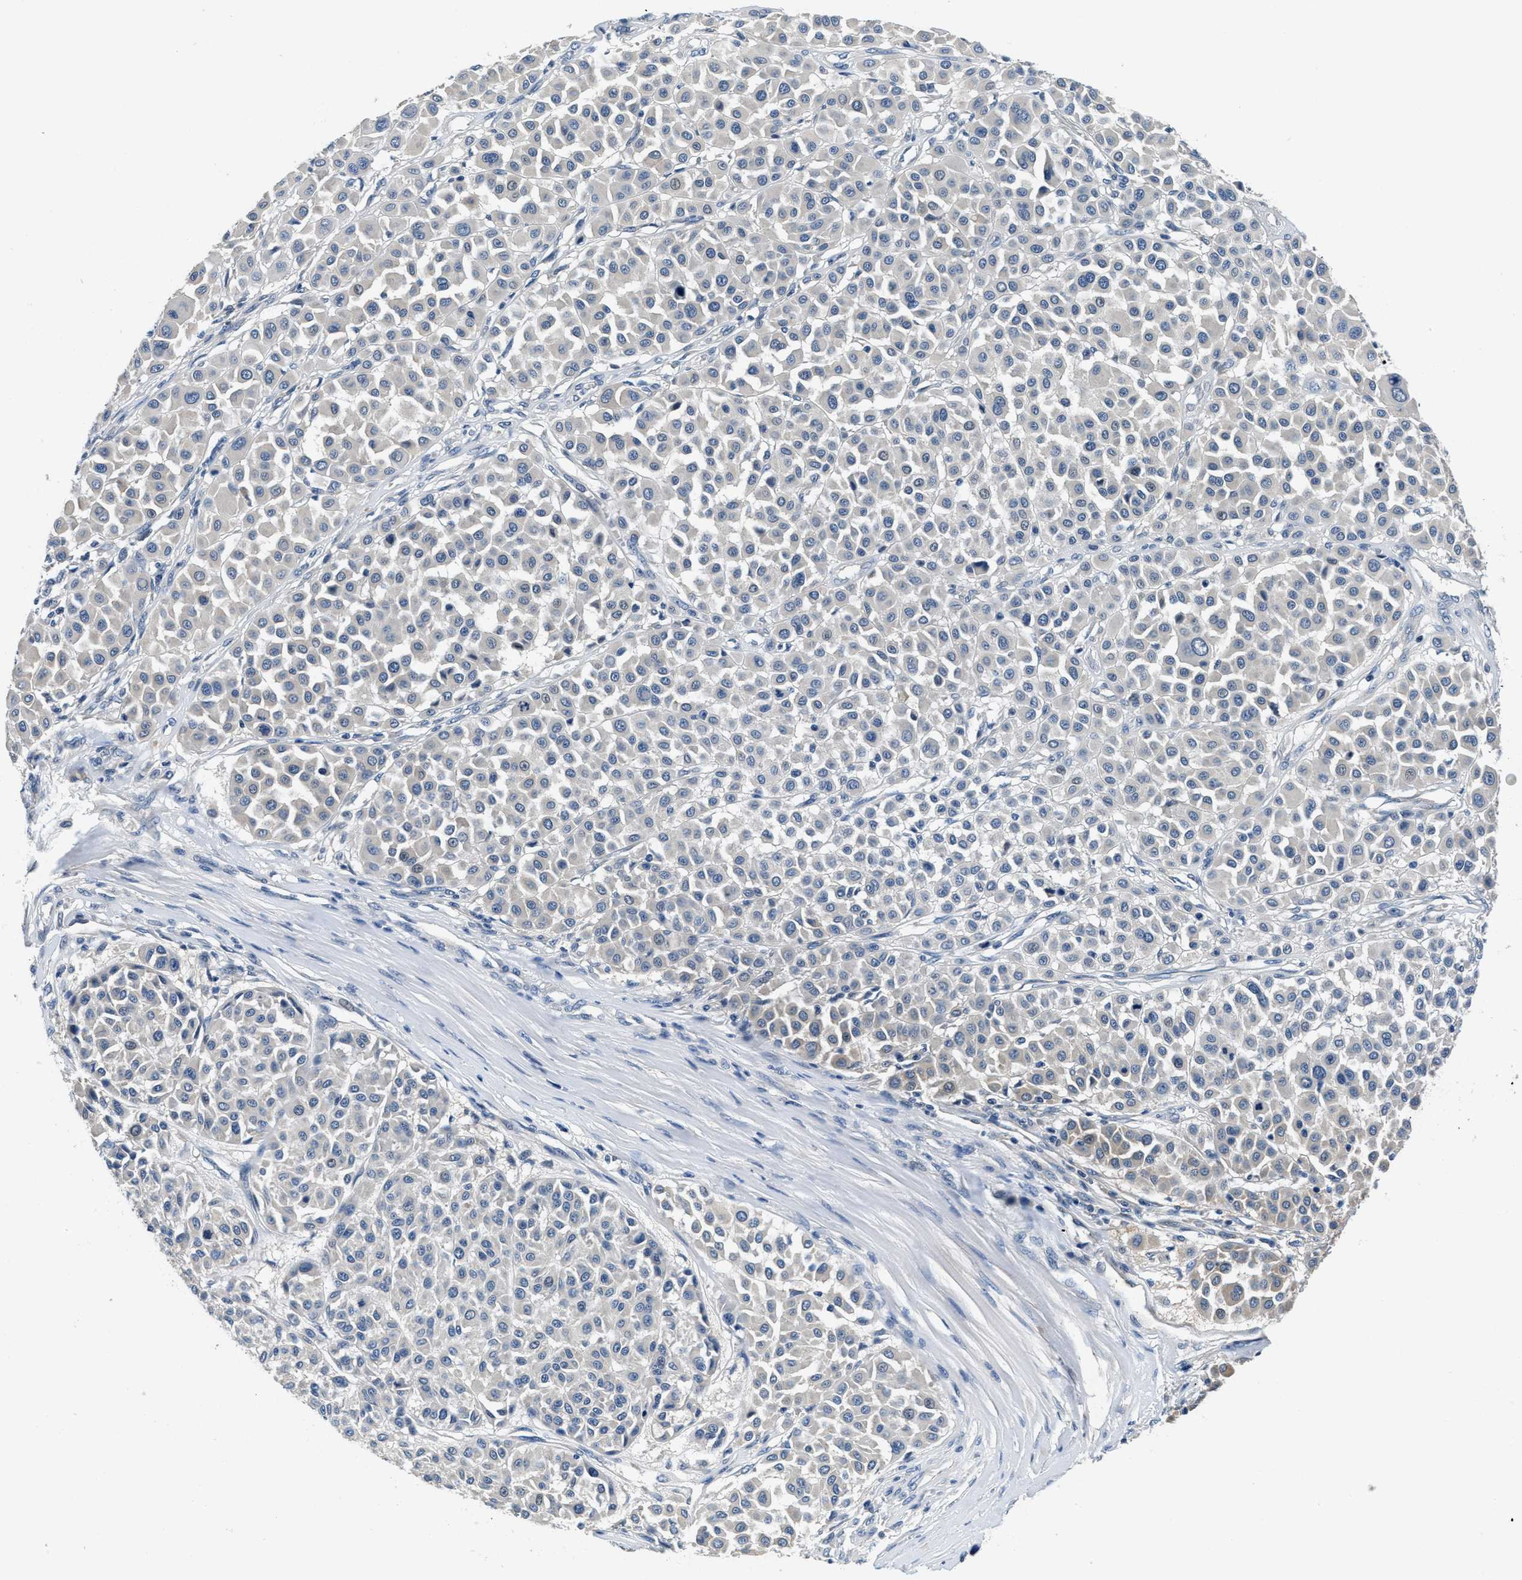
{"staining": {"intensity": "negative", "quantity": "none", "location": "none"}, "tissue": "melanoma", "cell_type": "Tumor cells", "image_type": "cancer", "snomed": [{"axis": "morphology", "description": "Malignant melanoma, Metastatic site"}, {"axis": "topography", "description": "Soft tissue"}], "caption": "Protein analysis of malignant melanoma (metastatic site) demonstrates no significant positivity in tumor cells.", "gene": "ALDH3A2", "patient": {"sex": "male", "age": 41}}